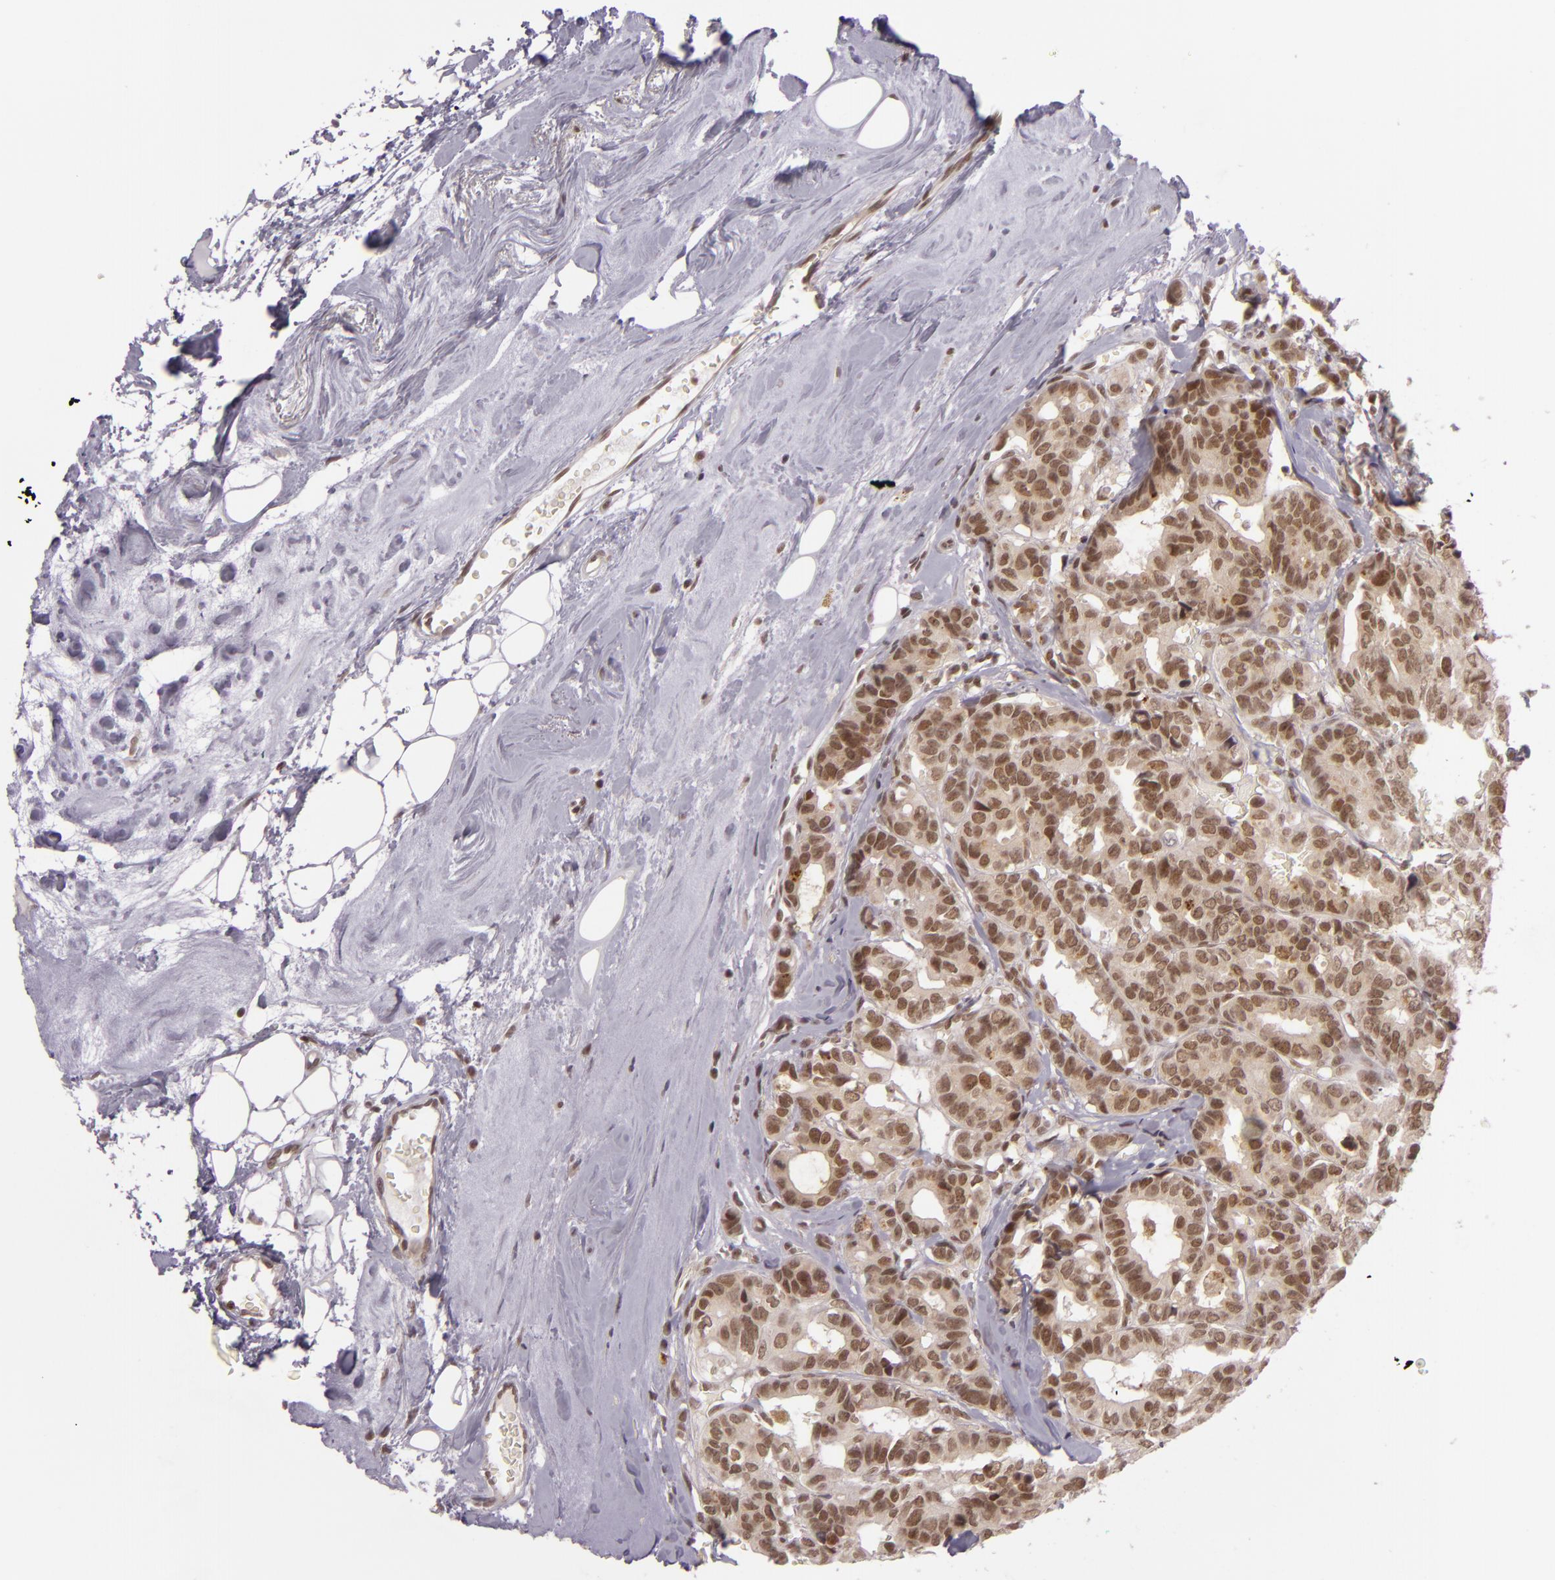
{"staining": {"intensity": "moderate", "quantity": "25%-75%", "location": "nuclear"}, "tissue": "breast cancer", "cell_type": "Tumor cells", "image_type": "cancer", "snomed": [{"axis": "morphology", "description": "Duct carcinoma"}, {"axis": "topography", "description": "Breast"}], "caption": "Immunohistochemical staining of human breast cancer (intraductal carcinoma) displays moderate nuclear protein expression in about 25%-75% of tumor cells.", "gene": "ZFX", "patient": {"sex": "female", "age": 69}}